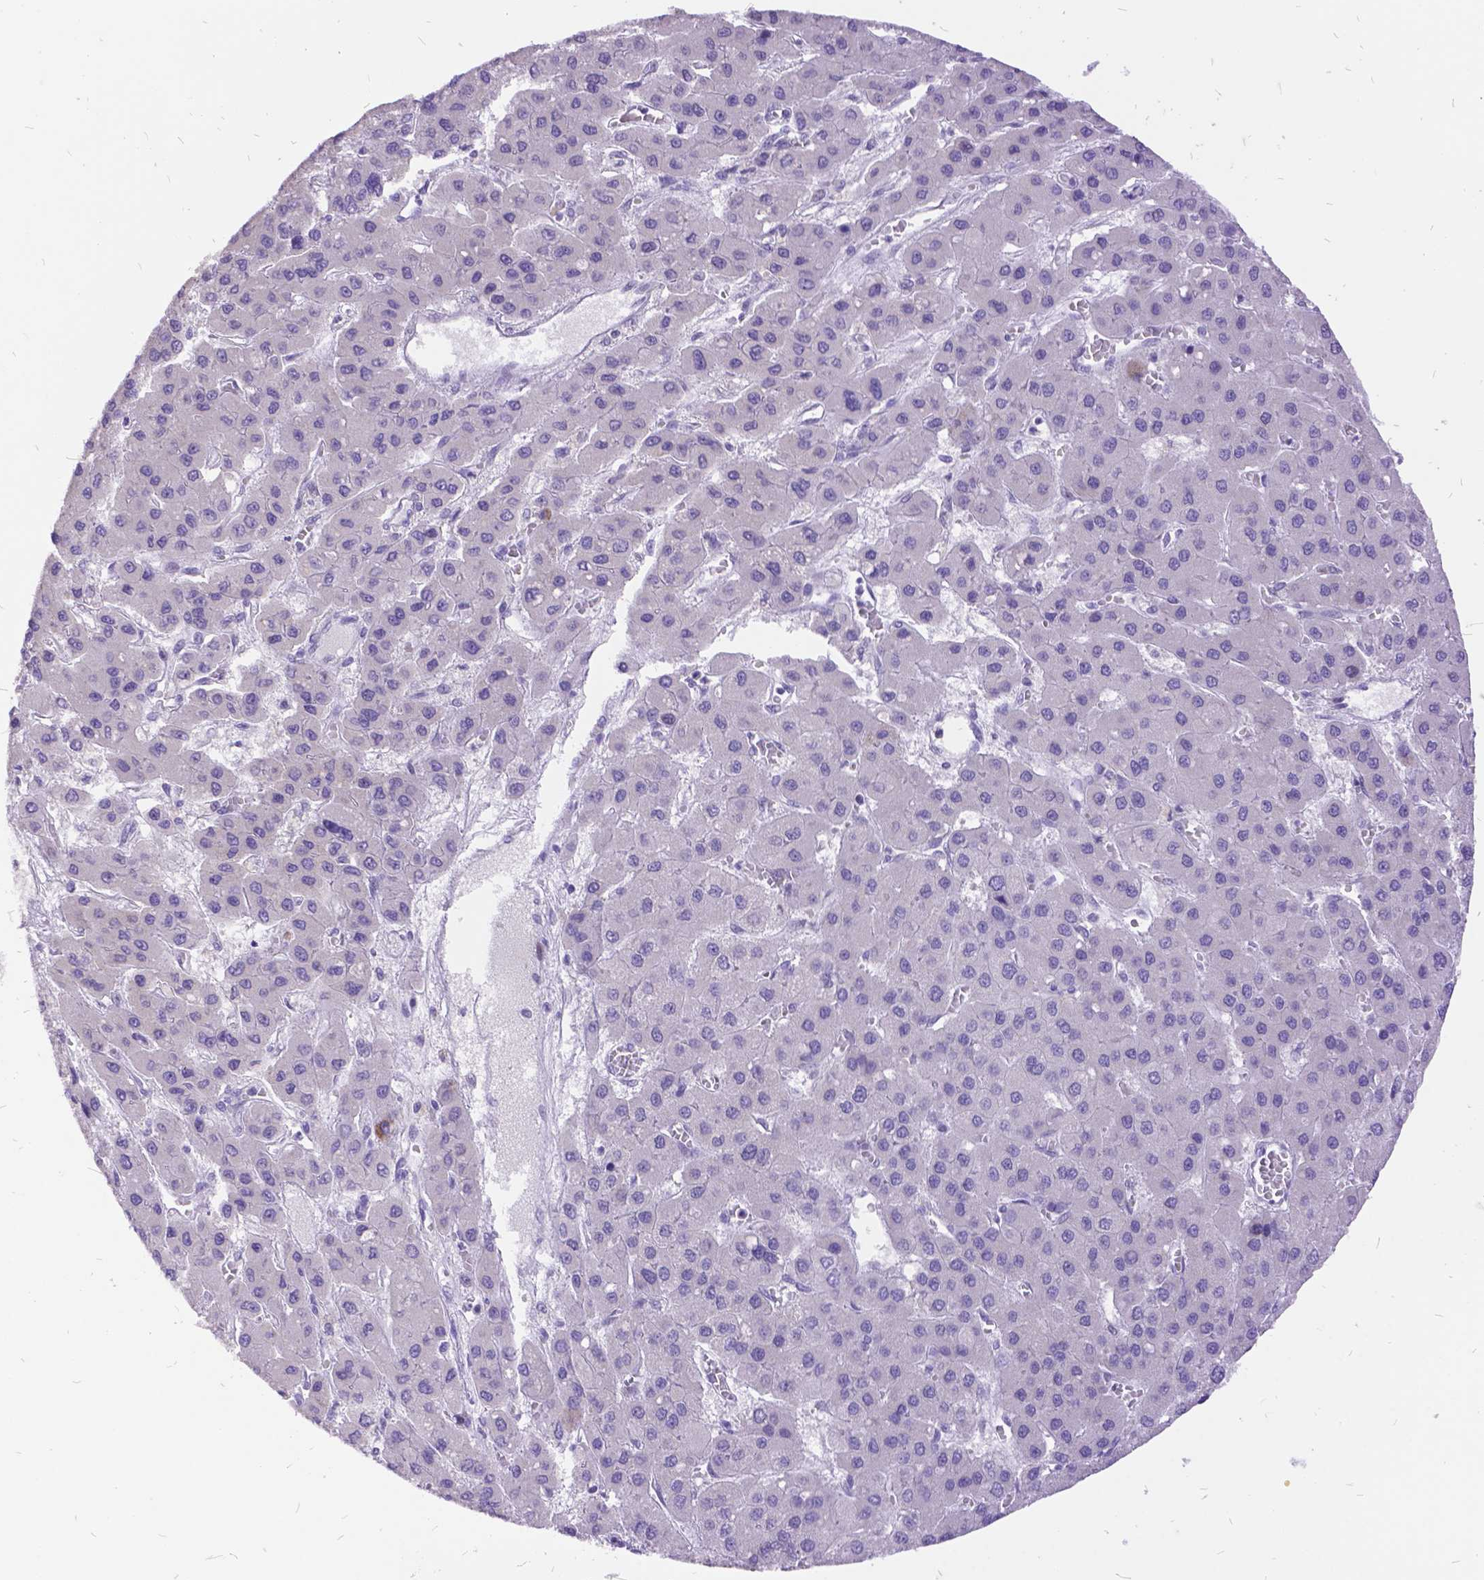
{"staining": {"intensity": "negative", "quantity": "none", "location": "none"}, "tissue": "liver cancer", "cell_type": "Tumor cells", "image_type": "cancer", "snomed": [{"axis": "morphology", "description": "Carcinoma, Hepatocellular, NOS"}, {"axis": "topography", "description": "Liver"}], "caption": "This is an immunohistochemistry (IHC) photomicrograph of human hepatocellular carcinoma (liver). There is no staining in tumor cells.", "gene": "ITGB6", "patient": {"sex": "female", "age": 41}}